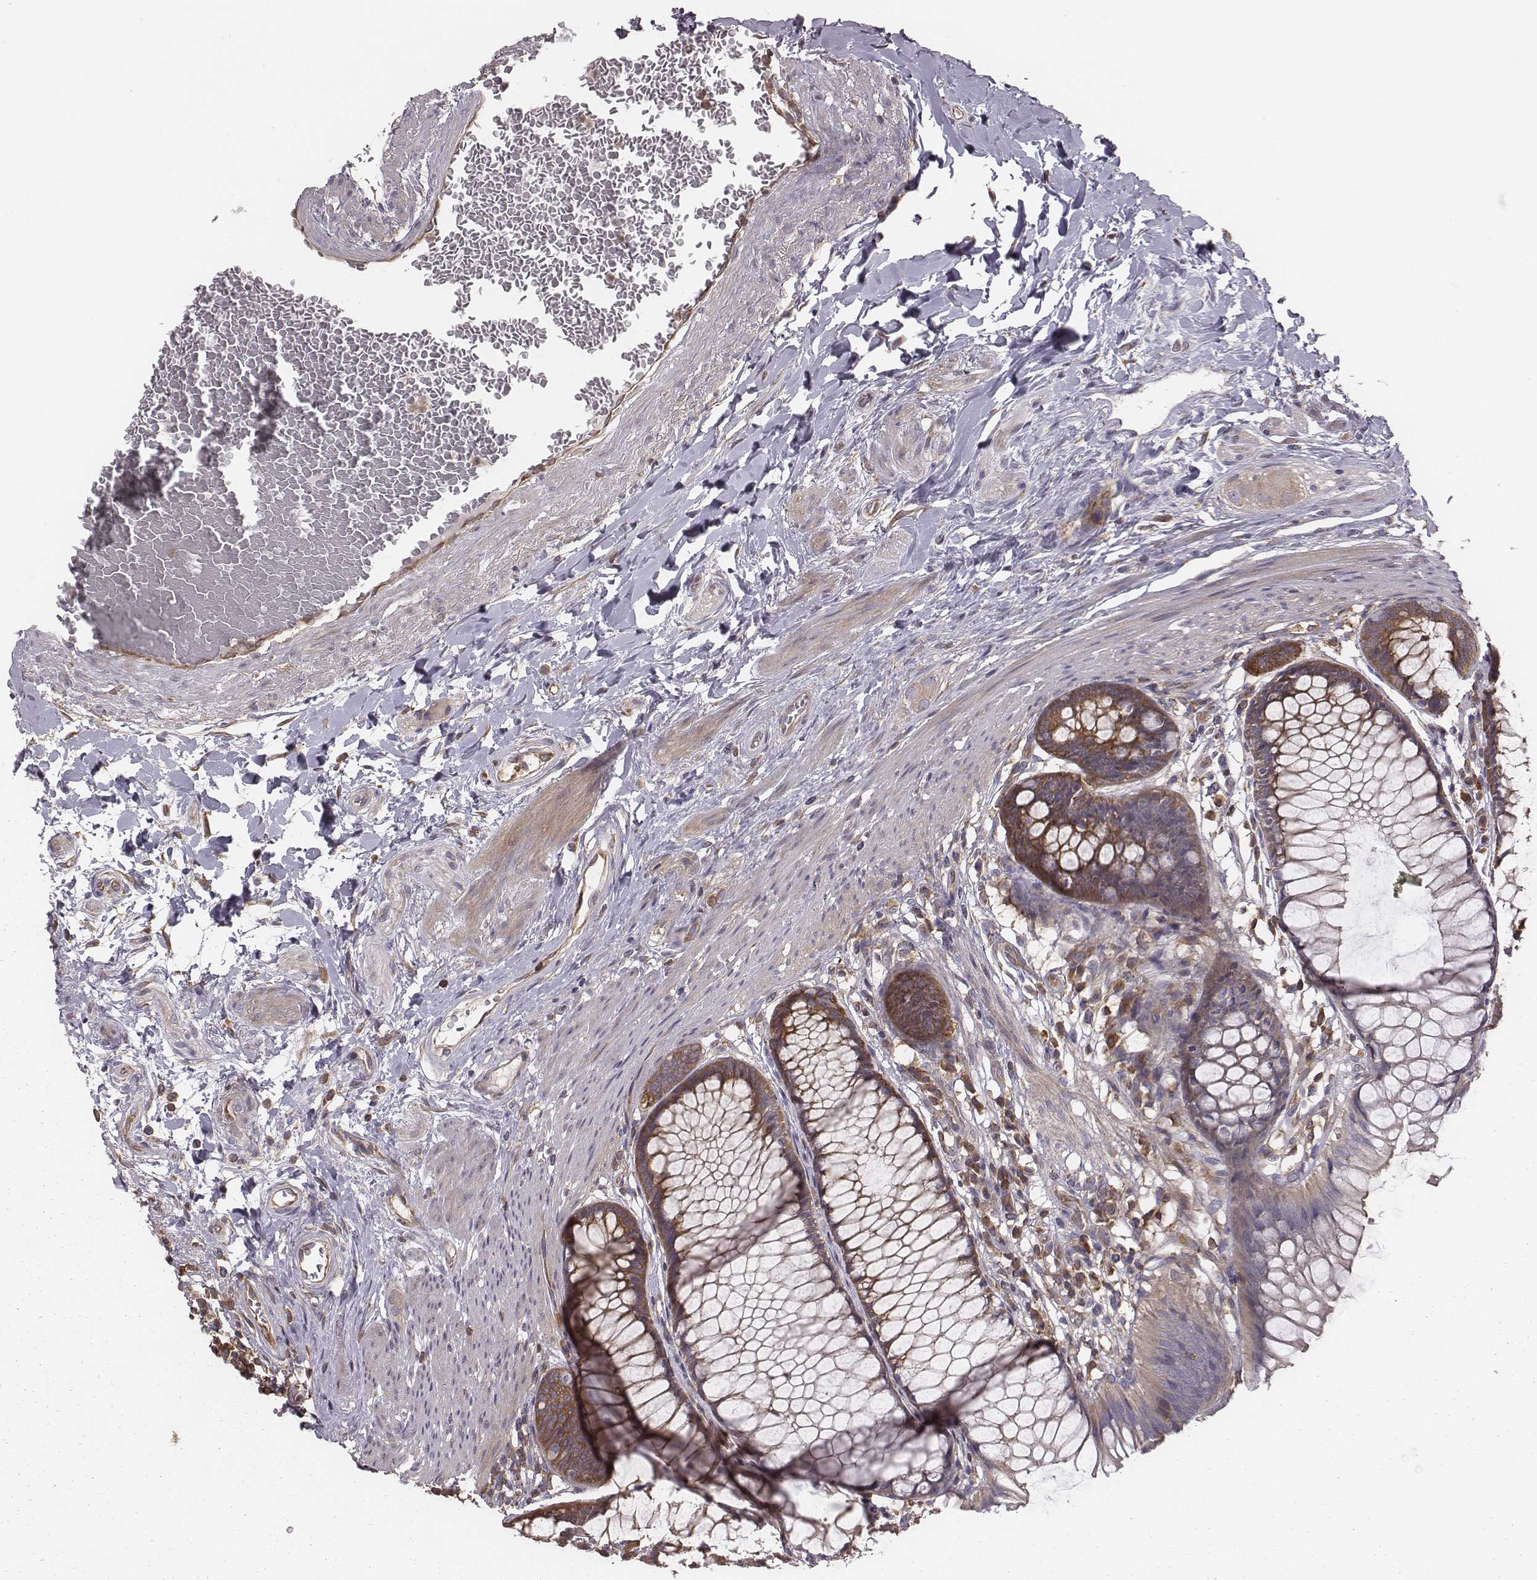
{"staining": {"intensity": "strong", "quantity": ">75%", "location": "cytoplasmic/membranous"}, "tissue": "rectum", "cell_type": "Glandular cells", "image_type": "normal", "snomed": [{"axis": "morphology", "description": "Normal tissue, NOS"}, {"axis": "topography", "description": "Smooth muscle"}, {"axis": "topography", "description": "Rectum"}], "caption": "An immunohistochemistry (IHC) micrograph of normal tissue is shown. Protein staining in brown labels strong cytoplasmic/membranous positivity in rectum within glandular cells.", "gene": "CAD", "patient": {"sex": "male", "age": 53}}